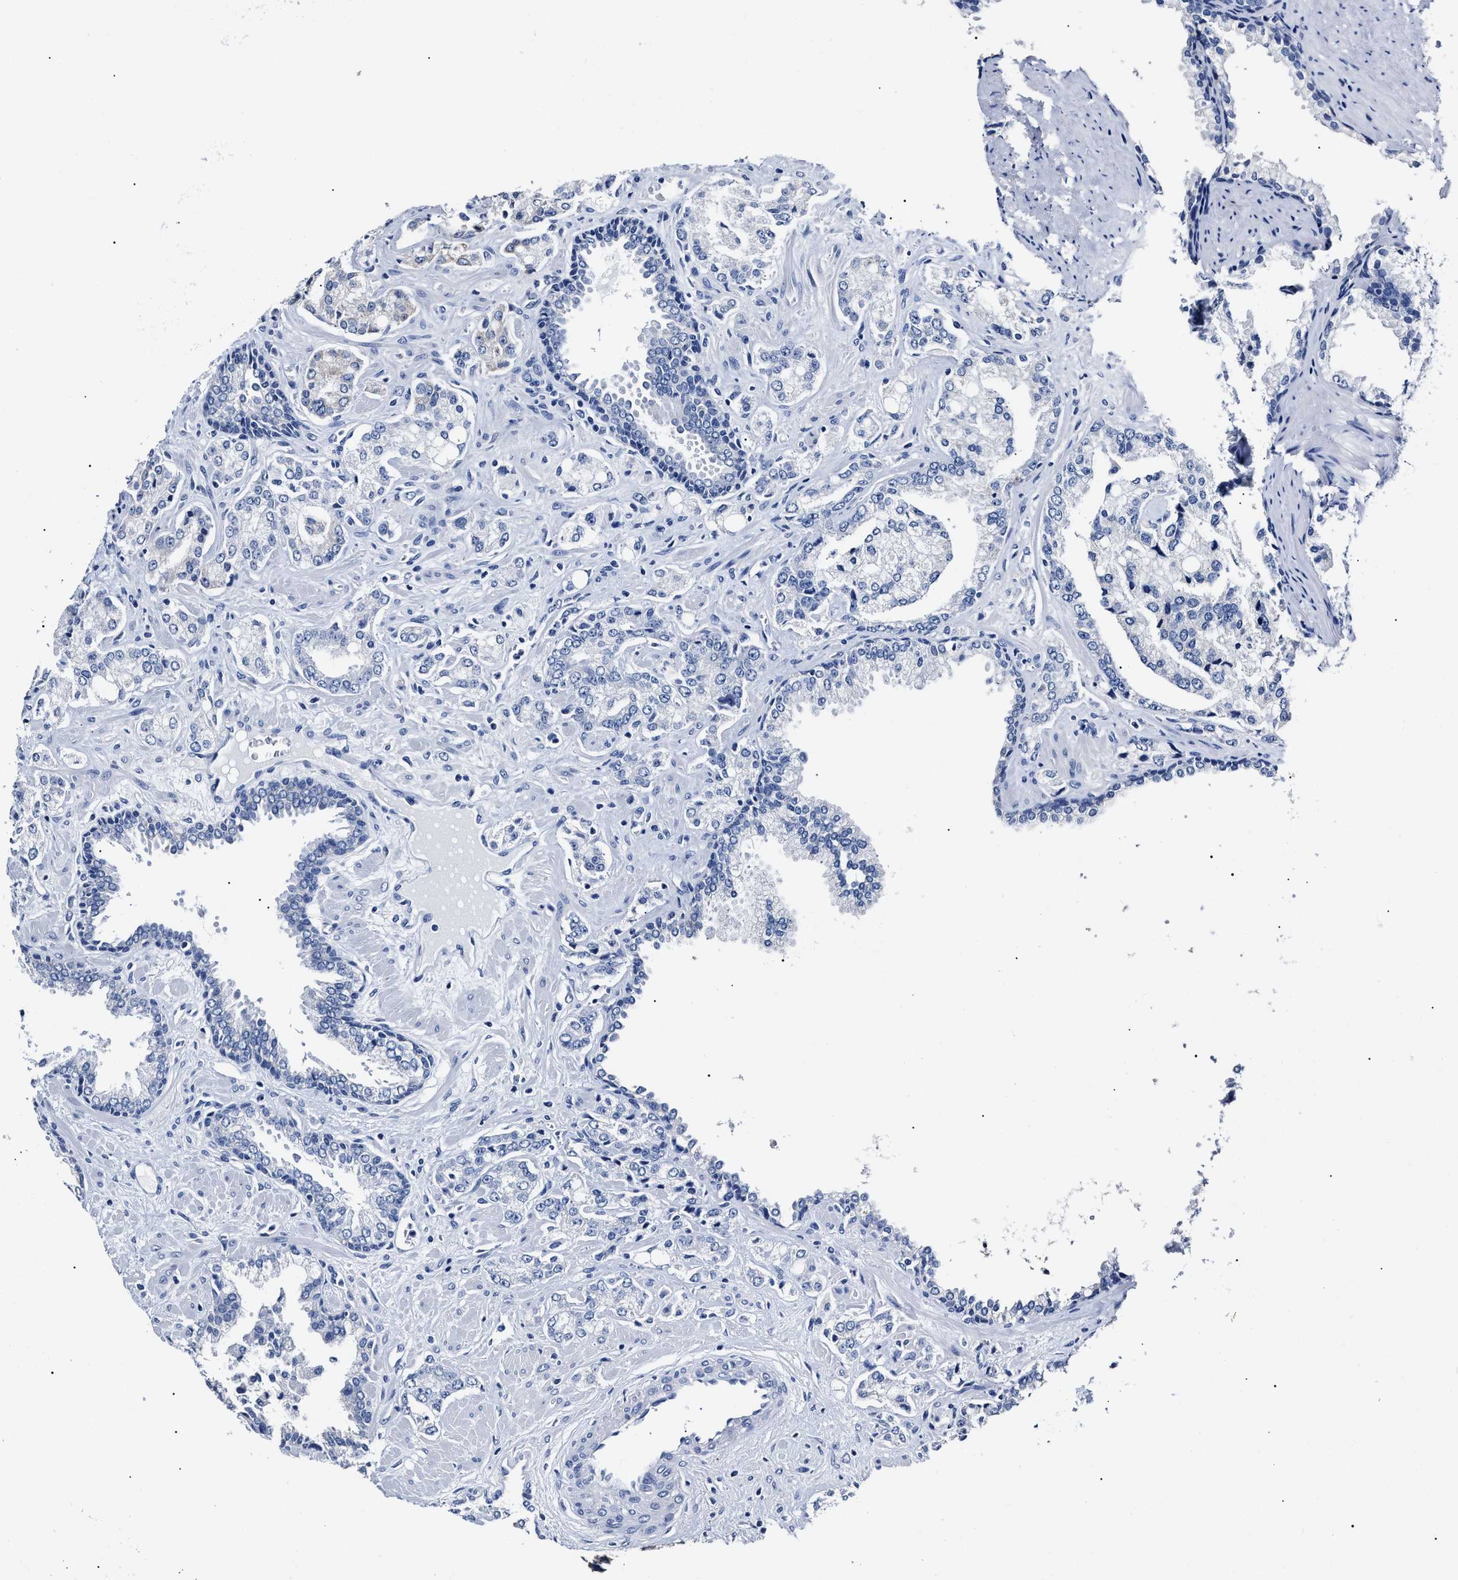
{"staining": {"intensity": "negative", "quantity": "none", "location": "none"}, "tissue": "prostate cancer", "cell_type": "Tumor cells", "image_type": "cancer", "snomed": [{"axis": "morphology", "description": "Adenocarcinoma, High grade"}, {"axis": "topography", "description": "Prostate"}], "caption": "Histopathology image shows no protein expression in tumor cells of prostate high-grade adenocarcinoma tissue. (Brightfield microscopy of DAB IHC at high magnification).", "gene": "ALPG", "patient": {"sex": "male", "age": 67}}